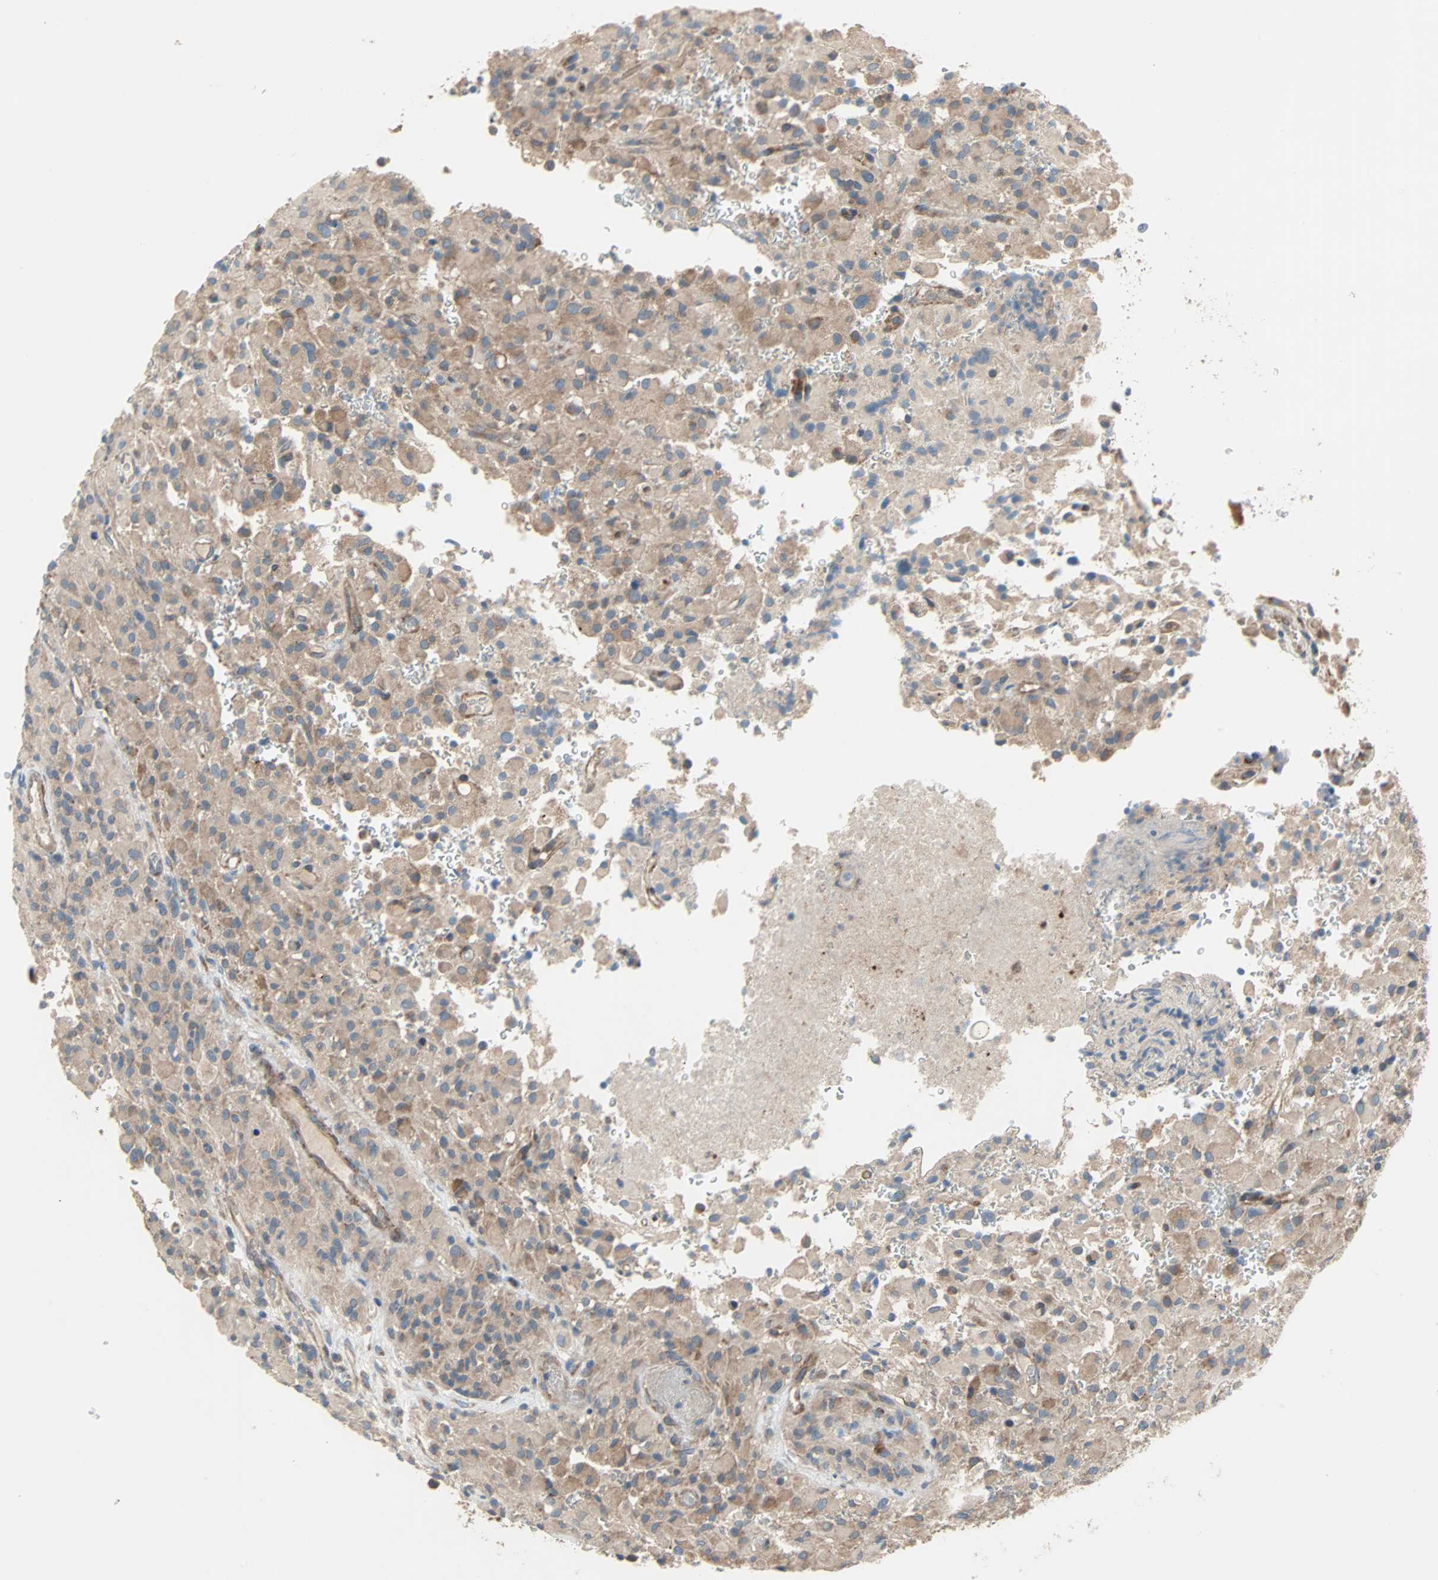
{"staining": {"intensity": "weak", "quantity": ">75%", "location": "cytoplasmic/membranous"}, "tissue": "glioma", "cell_type": "Tumor cells", "image_type": "cancer", "snomed": [{"axis": "morphology", "description": "Glioma, malignant, High grade"}, {"axis": "topography", "description": "Brain"}], "caption": "Immunohistochemistry (IHC) (DAB) staining of human glioma shows weak cytoplasmic/membranous protein expression in about >75% of tumor cells.", "gene": "XYLT1", "patient": {"sex": "male", "age": 71}}